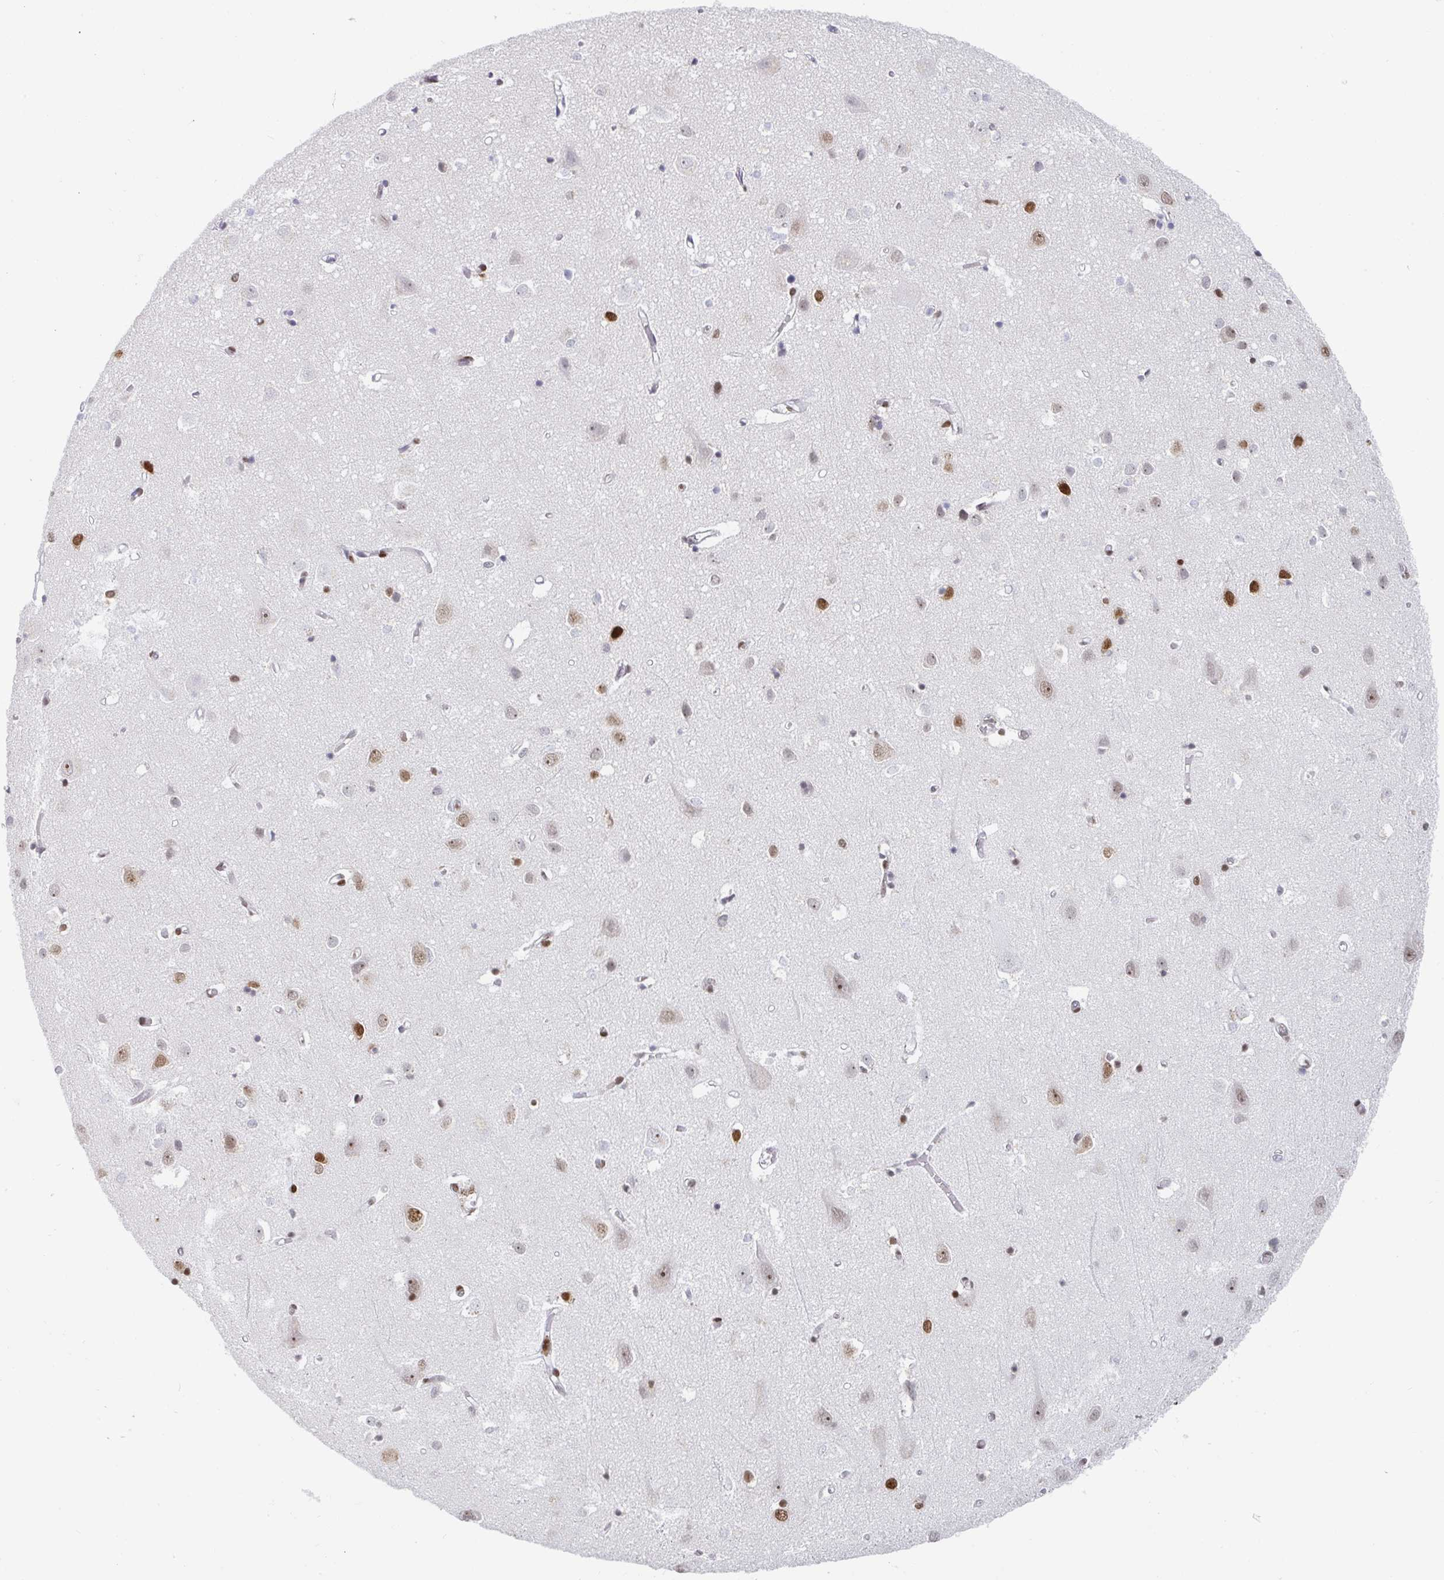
{"staining": {"intensity": "moderate", "quantity": "<25%", "location": "nuclear"}, "tissue": "cerebral cortex", "cell_type": "Endothelial cells", "image_type": "normal", "snomed": [{"axis": "morphology", "description": "Normal tissue, NOS"}, {"axis": "topography", "description": "Cerebral cortex"}], "caption": "Immunohistochemistry (IHC) image of benign cerebral cortex: human cerebral cortex stained using immunohistochemistry (IHC) shows low levels of moderate protein expression localized specifically in the nuclear of endothelial cells, appearing as a nuclear brown color.", "gene": "EWSR1", "patient": {"sex": "male", "age": 70}}